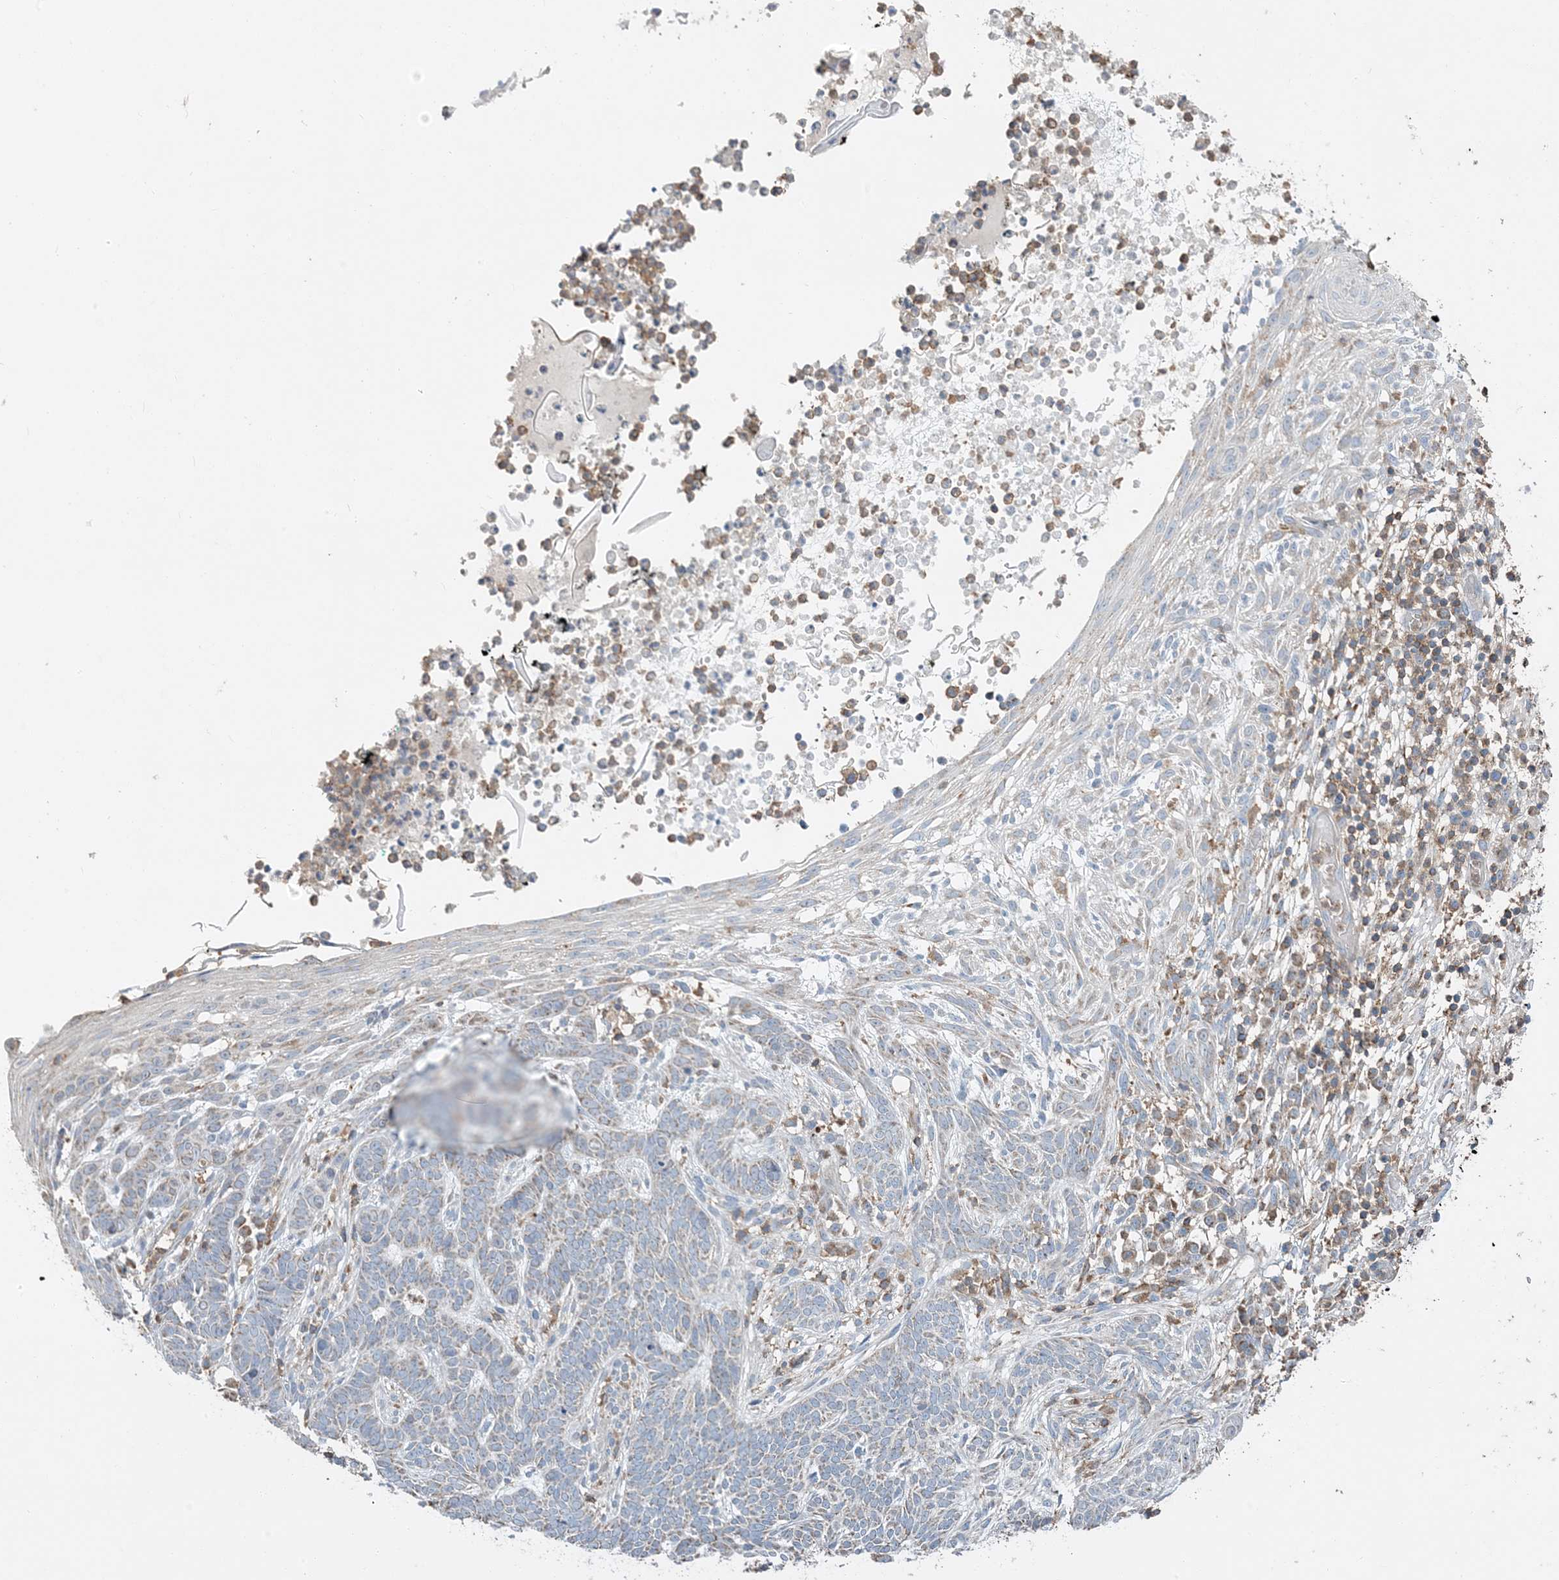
{"staining": {"intensity": "weak", "quantity": "<25%", "location": "cytoplasmic/membranous"}, "tissue": "skin cancer", "cell_type": "Tumor cells", "image_type": "cancer", "snomed": [{"axis": "morphology", "description": "Normal tissue, NOS"}, {"axis": "morphology", "description": "Basal cell carcinoma"}, {"axis": "topography", "description": "Skin"}], "caption": "Immunohistochemical staining of human skin basal cell carcinoma shows no significant positivity in tumor cells. Nuclei are stained in blue.", "gene": "TMLHE", "patient": {"sex": "male", "age": 64}}